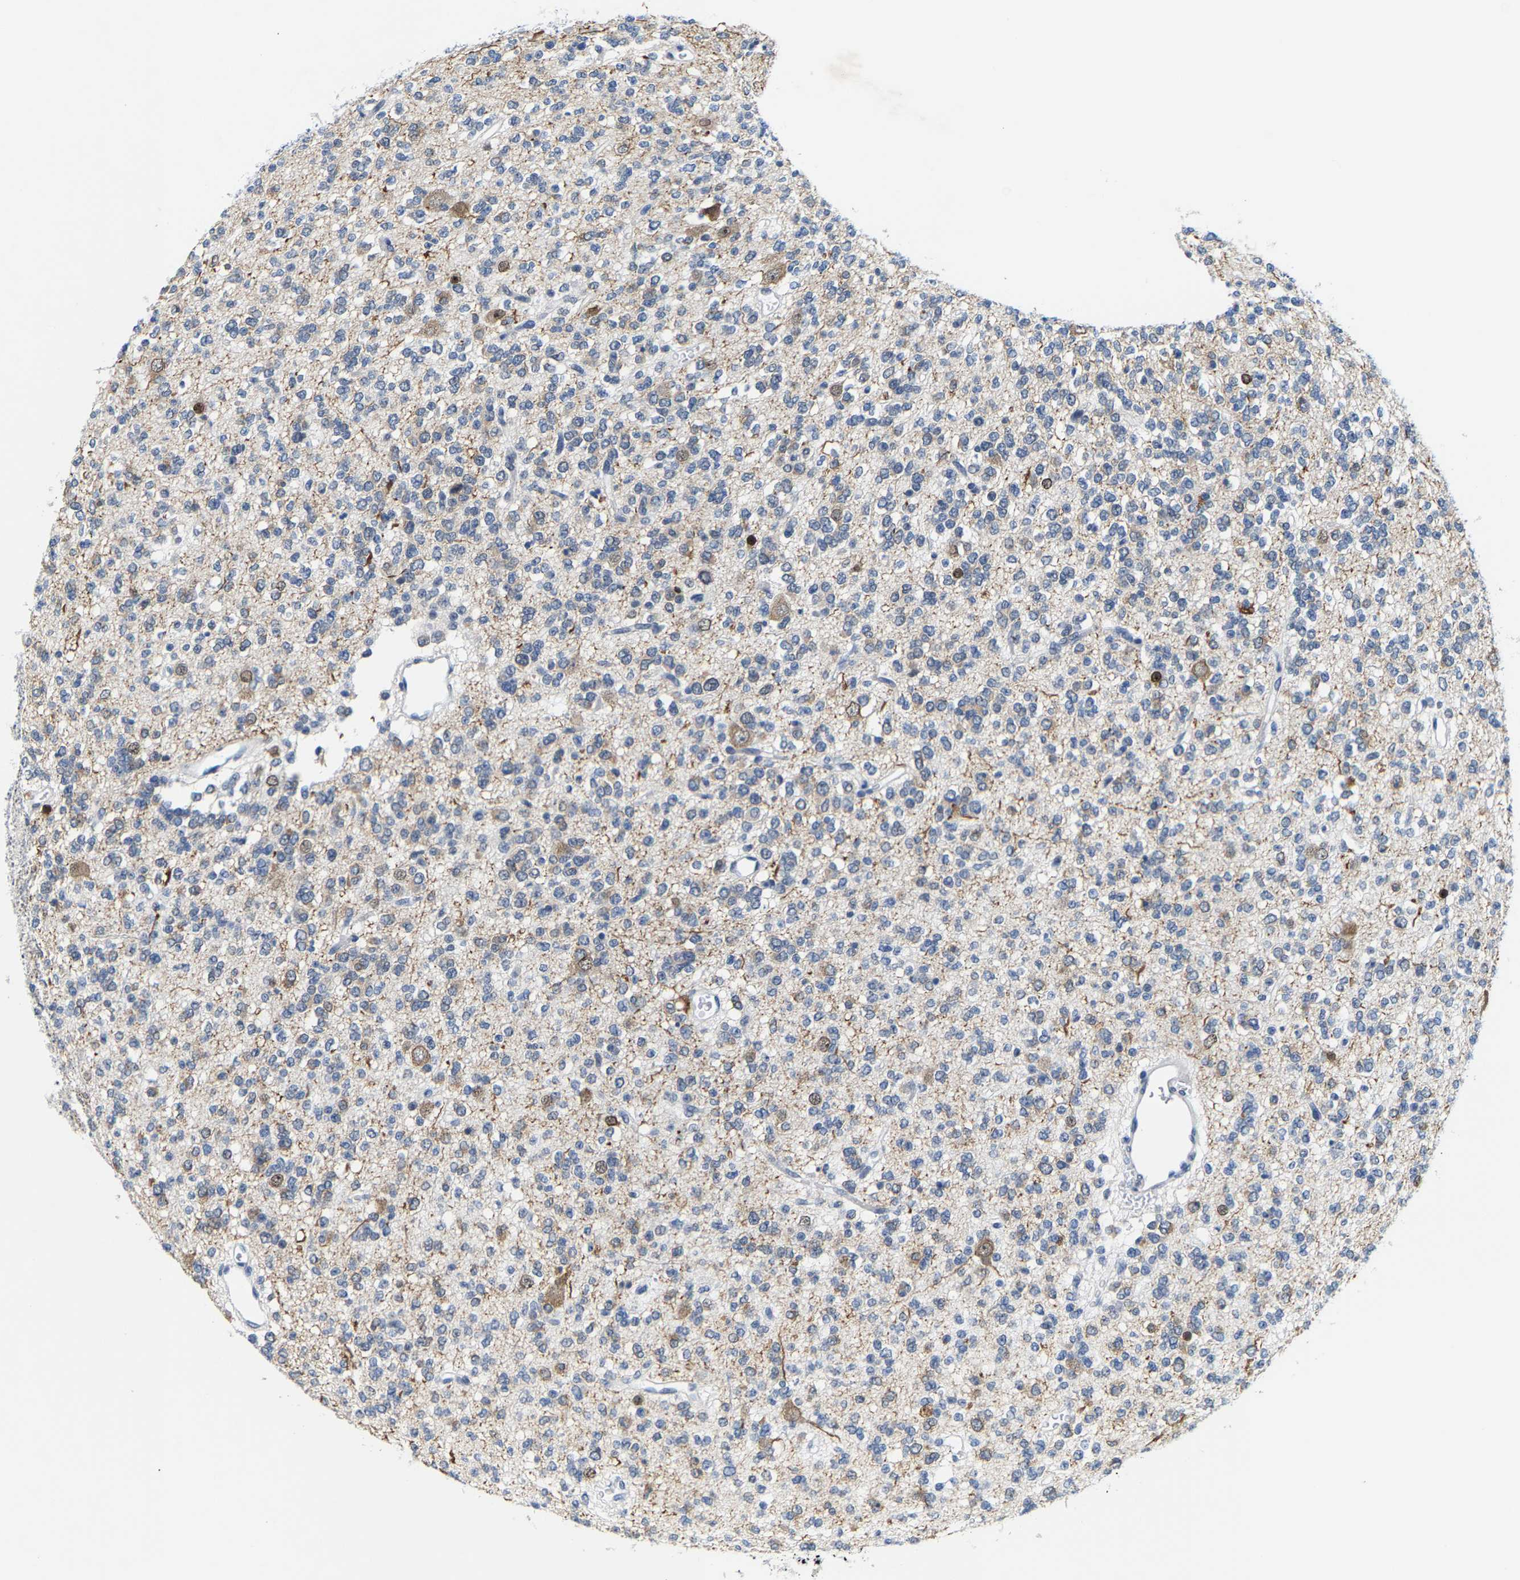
{"staining": {"intensity": "weak", "quantity": "25%-75%", "location": "cytoplasmic/membranous"}, "tissue": "glioma", "cell_type": "Tumor cells", "image_type": "cancer", "snomed": [{"axis": "morphology", "description": "Glioma, malignant, Low grade"}, {"axis": "topography", "description": "Brain"}], "caption": "A high-resolution micrograph shows immunohistochemistry staining of glioma, which reveals weak cytoplasmic/membranous staining in approximately 25%-75% of tumor cells. The staining is performed using DAB (3,3'-diaminobenzidine) brown chromogen to label protein expression. The nuclei are counter-stained blue using hematoxylin.", "gene": "SETD1B", "patient": {"sex": "male", "age": 38}}